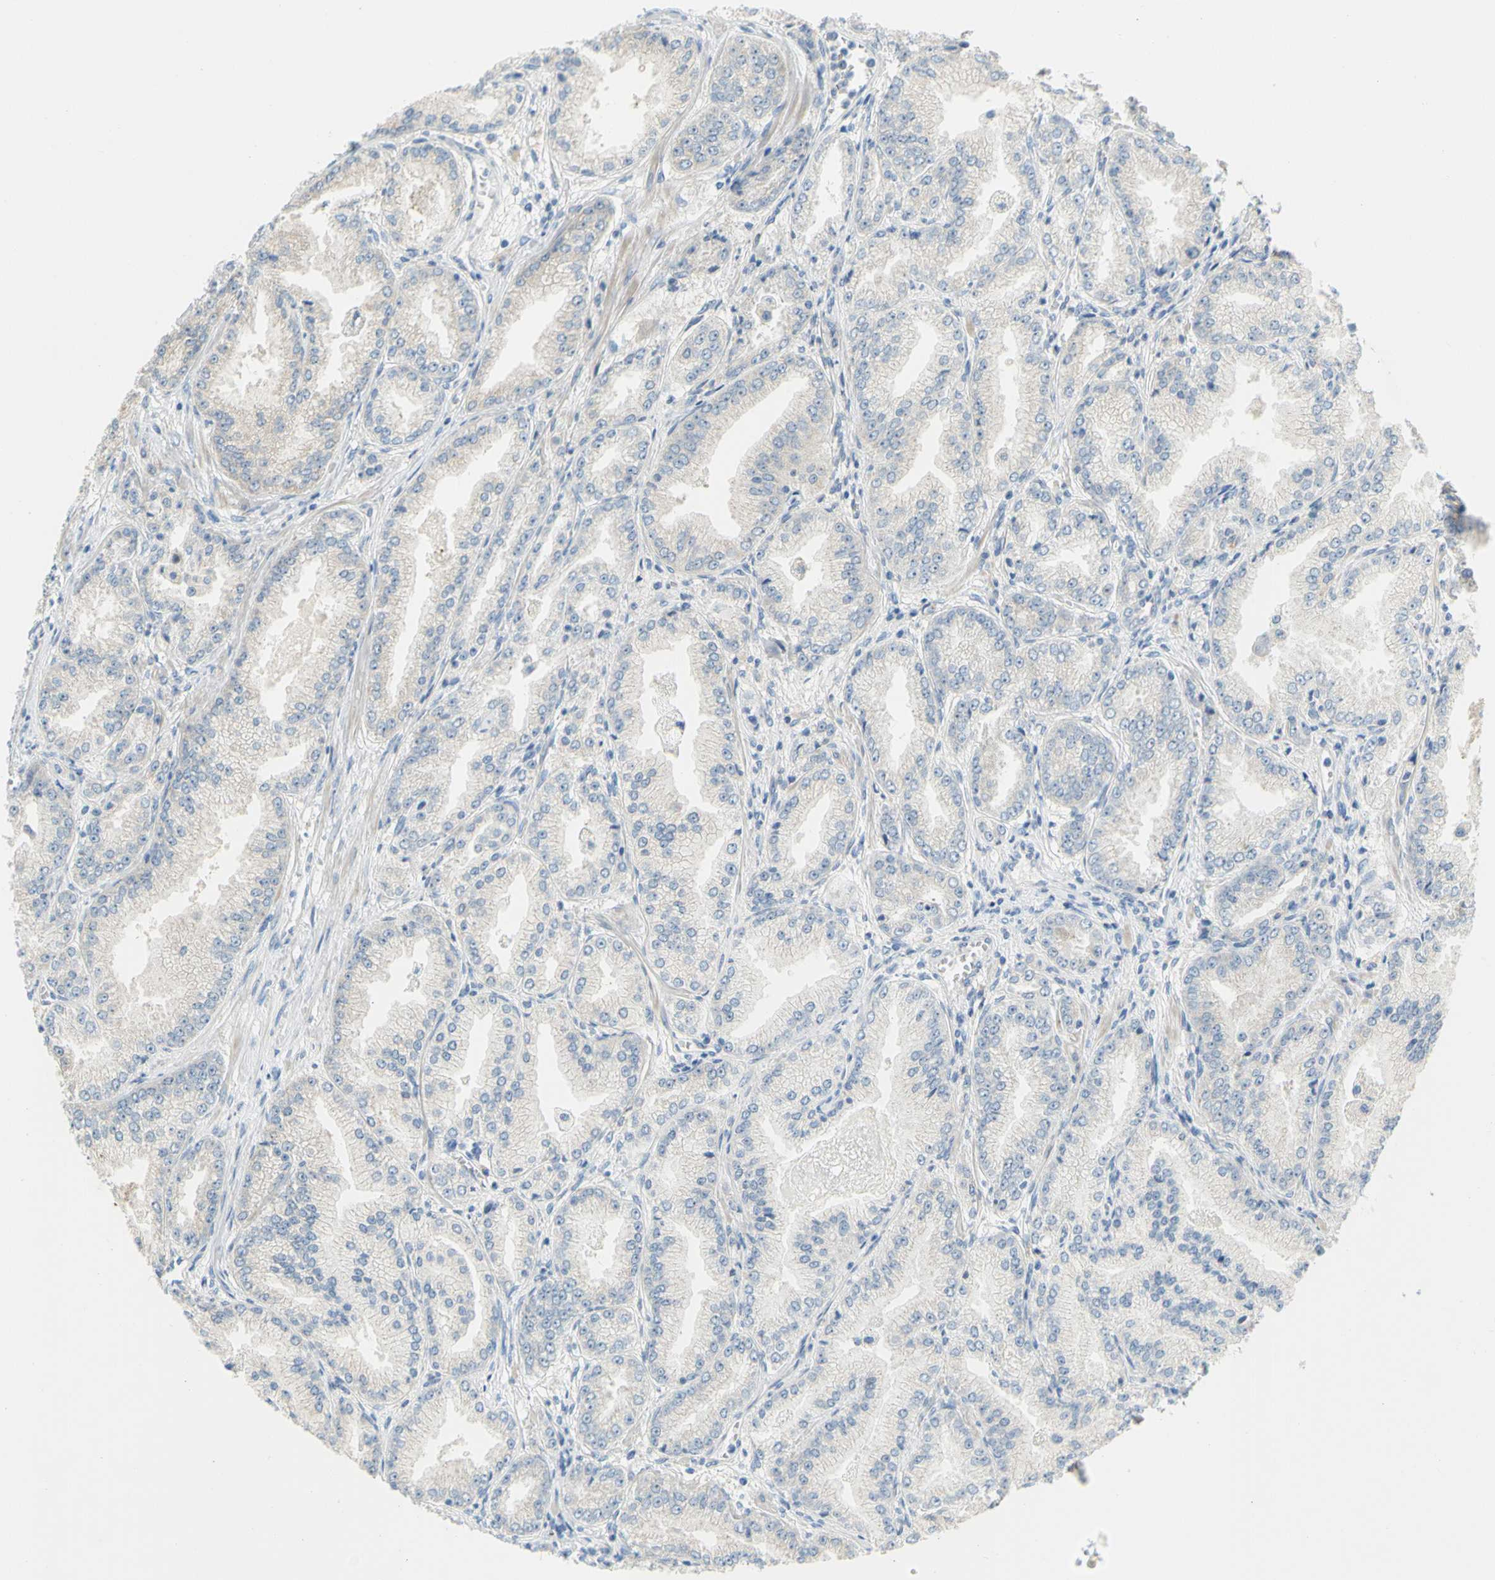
{"staining": {"intensity": "negative", "quantity": "none", "location": "none"}, "tissue": "prostate cancer", "cell_type": "Tumor cells", "image_type": "cancer", "snomed": [{"axis": "morphology", "description": "Adenocarcinoma, High grade"}, {"axis": "topography", "description": "Prostate"}], "caption": "Immunohistochemical staining of prostate cancer reveals no significant staining in tumor cells.", "gene": "CCNB2", "patient": {"sex": "male", "age": 61}}